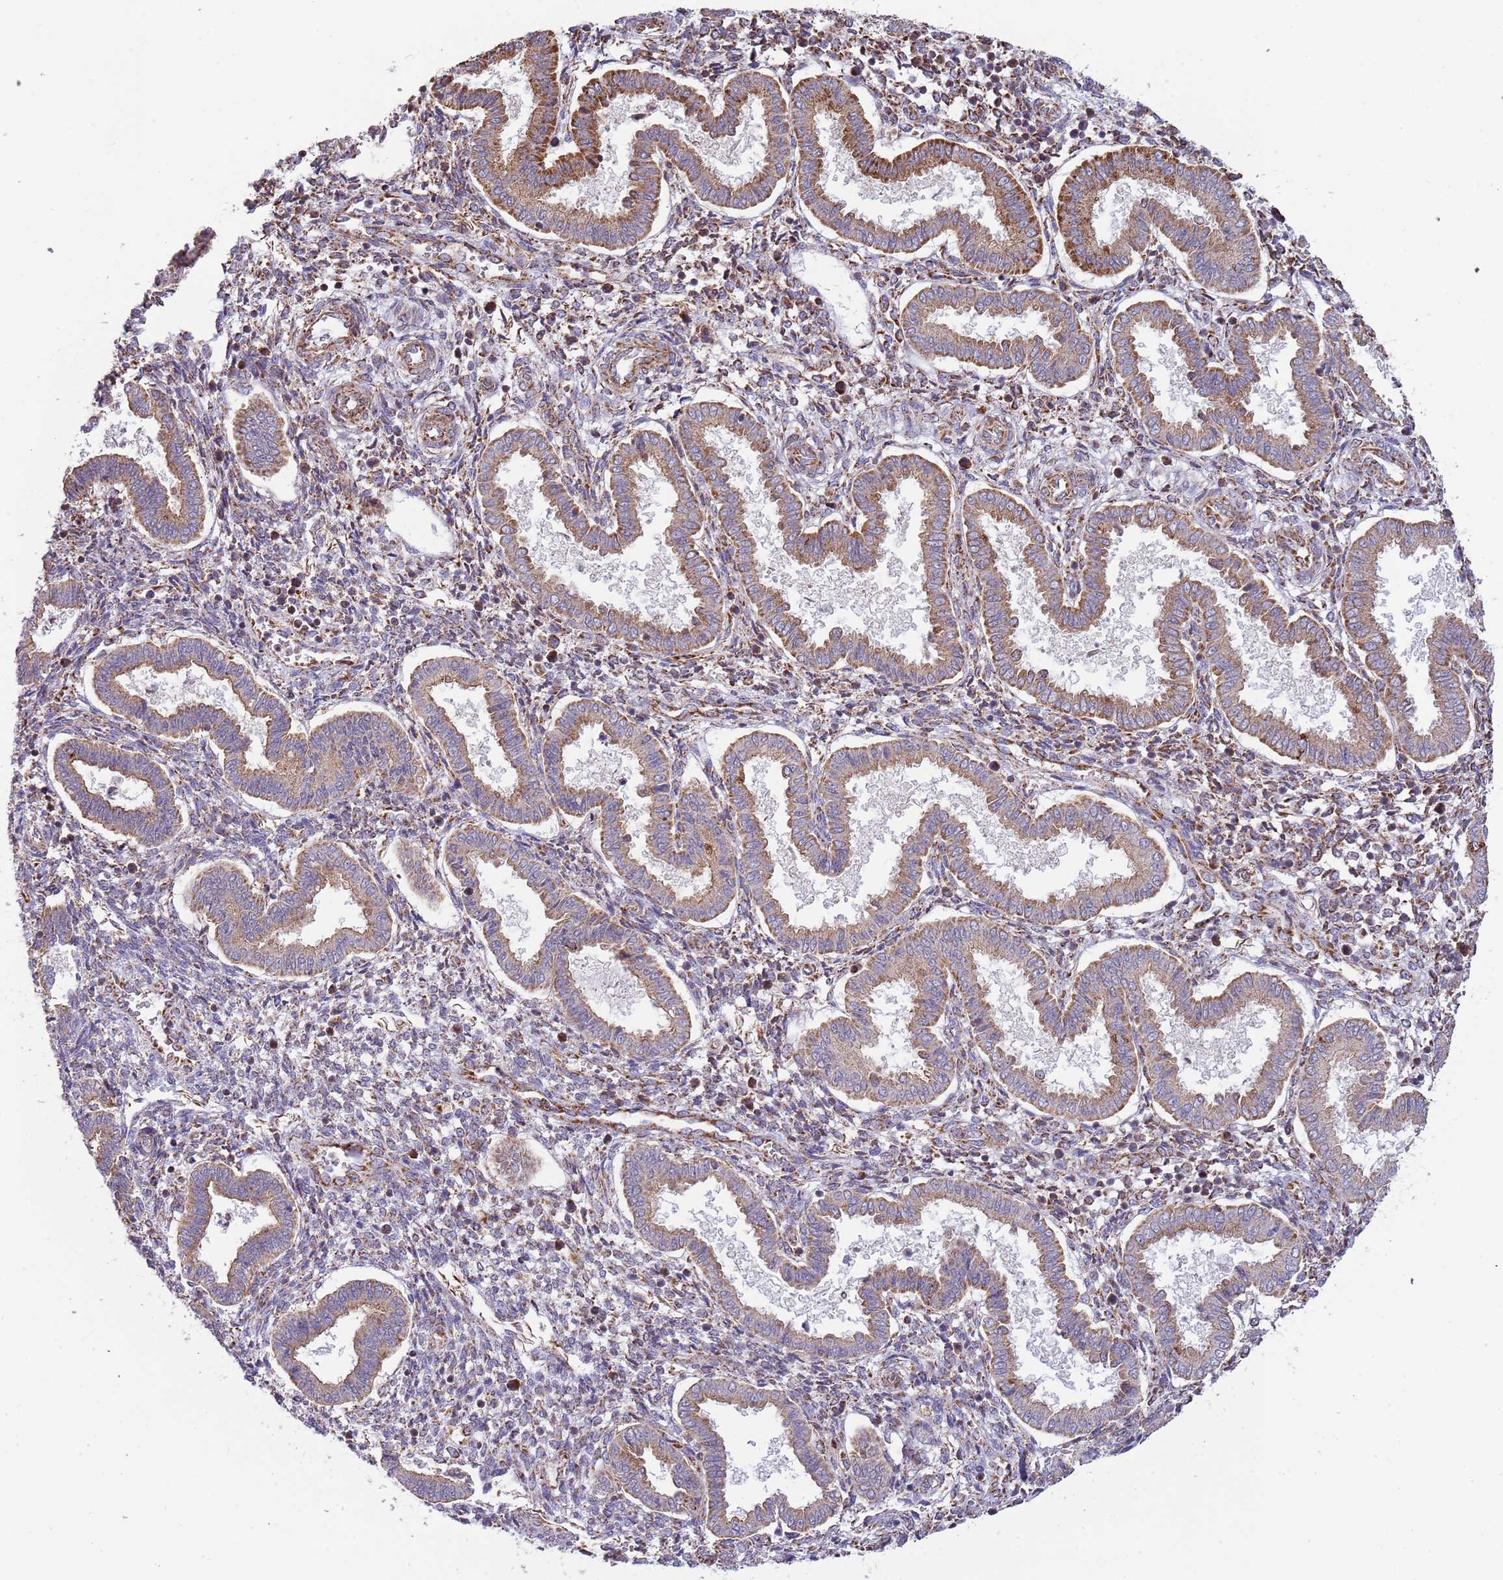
{"staining": {"intensity": "moderate", "quantity": "<25%", "location": "cytoplasmic/membranous"}, "tissue": "endometrium", "cell_type": "Cells in endometrial stroma", "image_type": "normal", "snomed": [{"axis": "morphology", "description": "Normal tissue, NOS"}, {"axis": "topography", "description": "Endometrium"}], "caption": "Brown immunohistochemical staining in normal endometrium reveals moderate cytoplasmic/membranous staining in approximately <25% of cells in endometrial stroma.", "gene": "VPS16", "patient": {"sex": "female", "age": 24}}